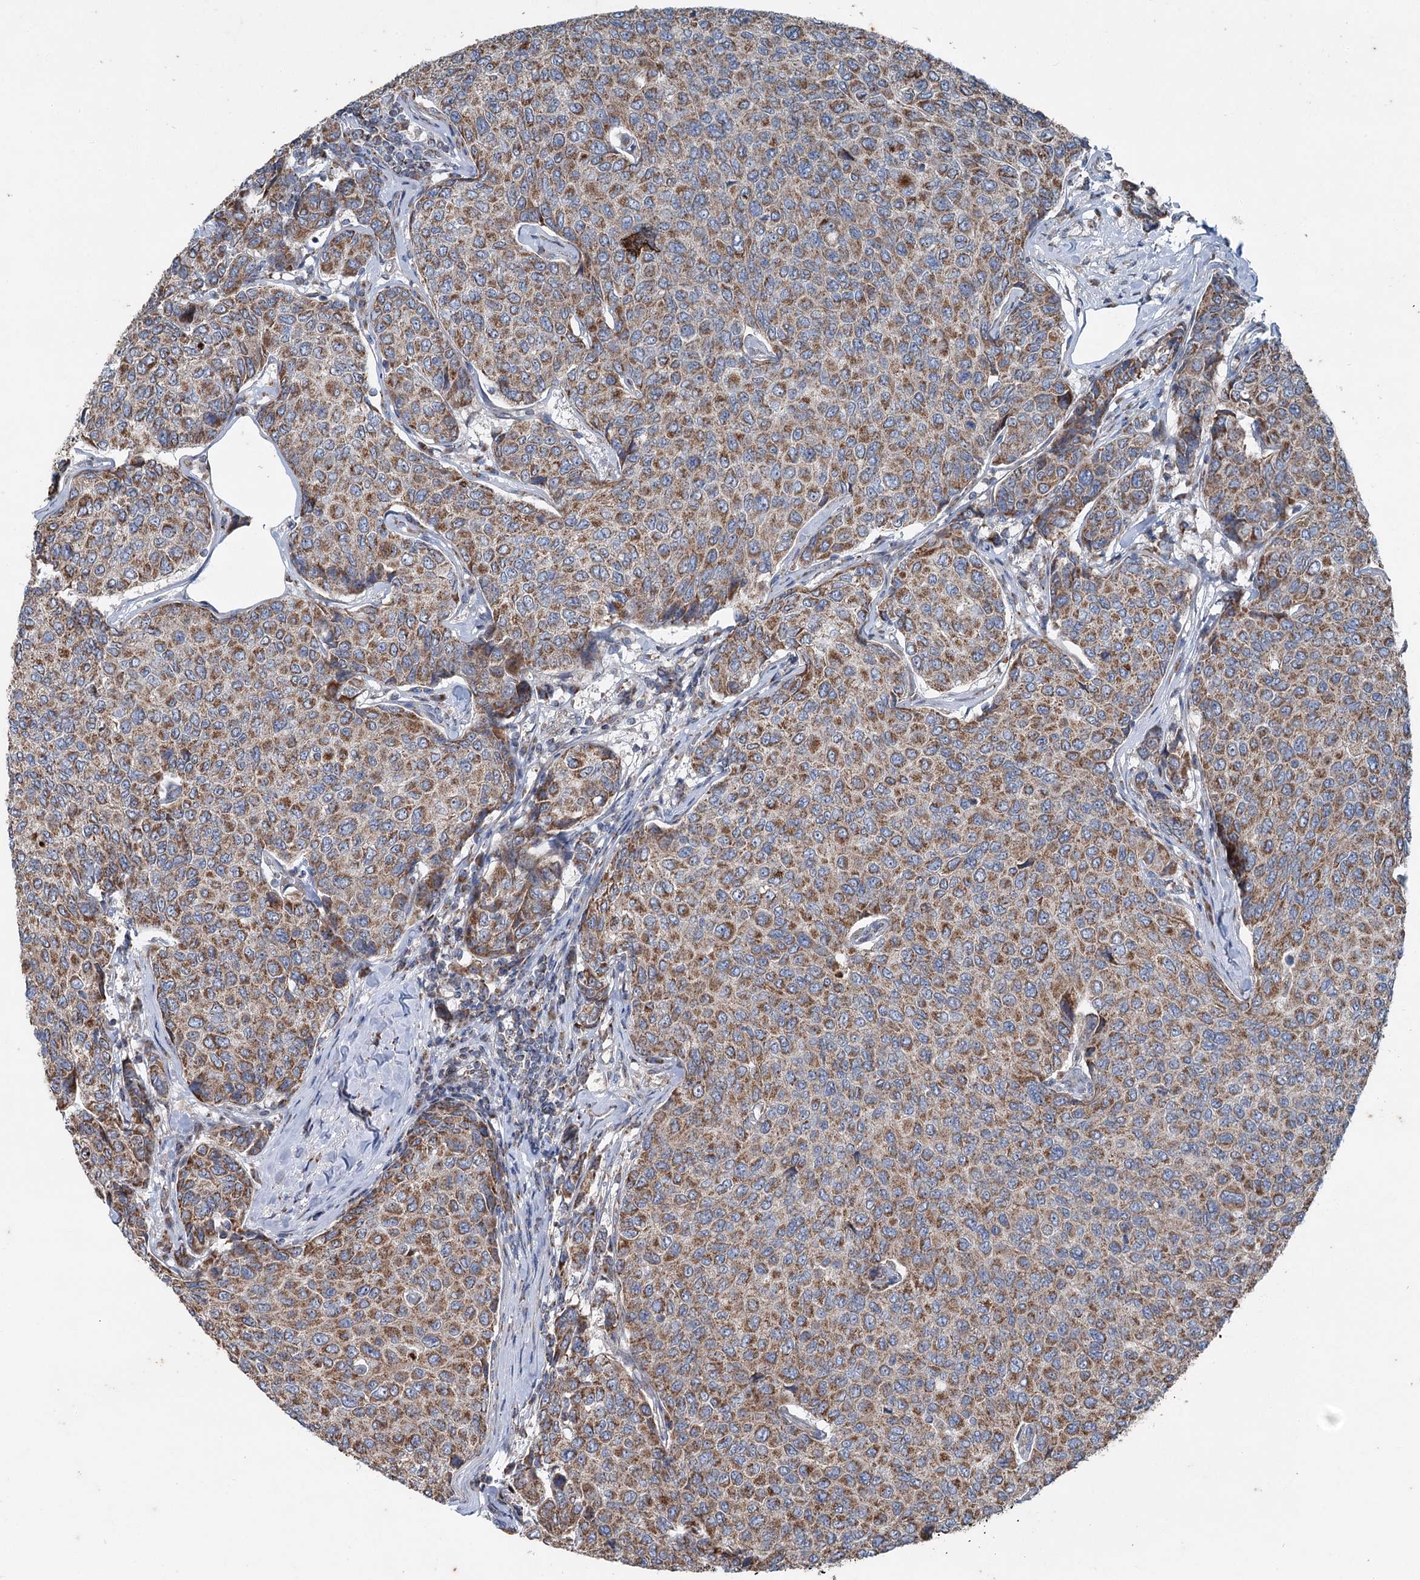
{"staining": {"intensity": "moderate", "quantity": ">75%", "location": "cytoplasmic/membranous"}, "tissue": "breast cancer", "cell_type": "Tumor cells", "image_type": "cancer", "snomed": [{"axis": "morphology", "description": "Duct carcinoma"}, {"axis": "topography", "description": "Breast"}], "caption": "A medium amount of moderate cytoplasmic/membranous positivity is identified in about >75% of tumor cells in invasive ductal carcinoma (breast) tissue.", "gene": "UCN3", "patient": {"sex": "female", "age": 55}}